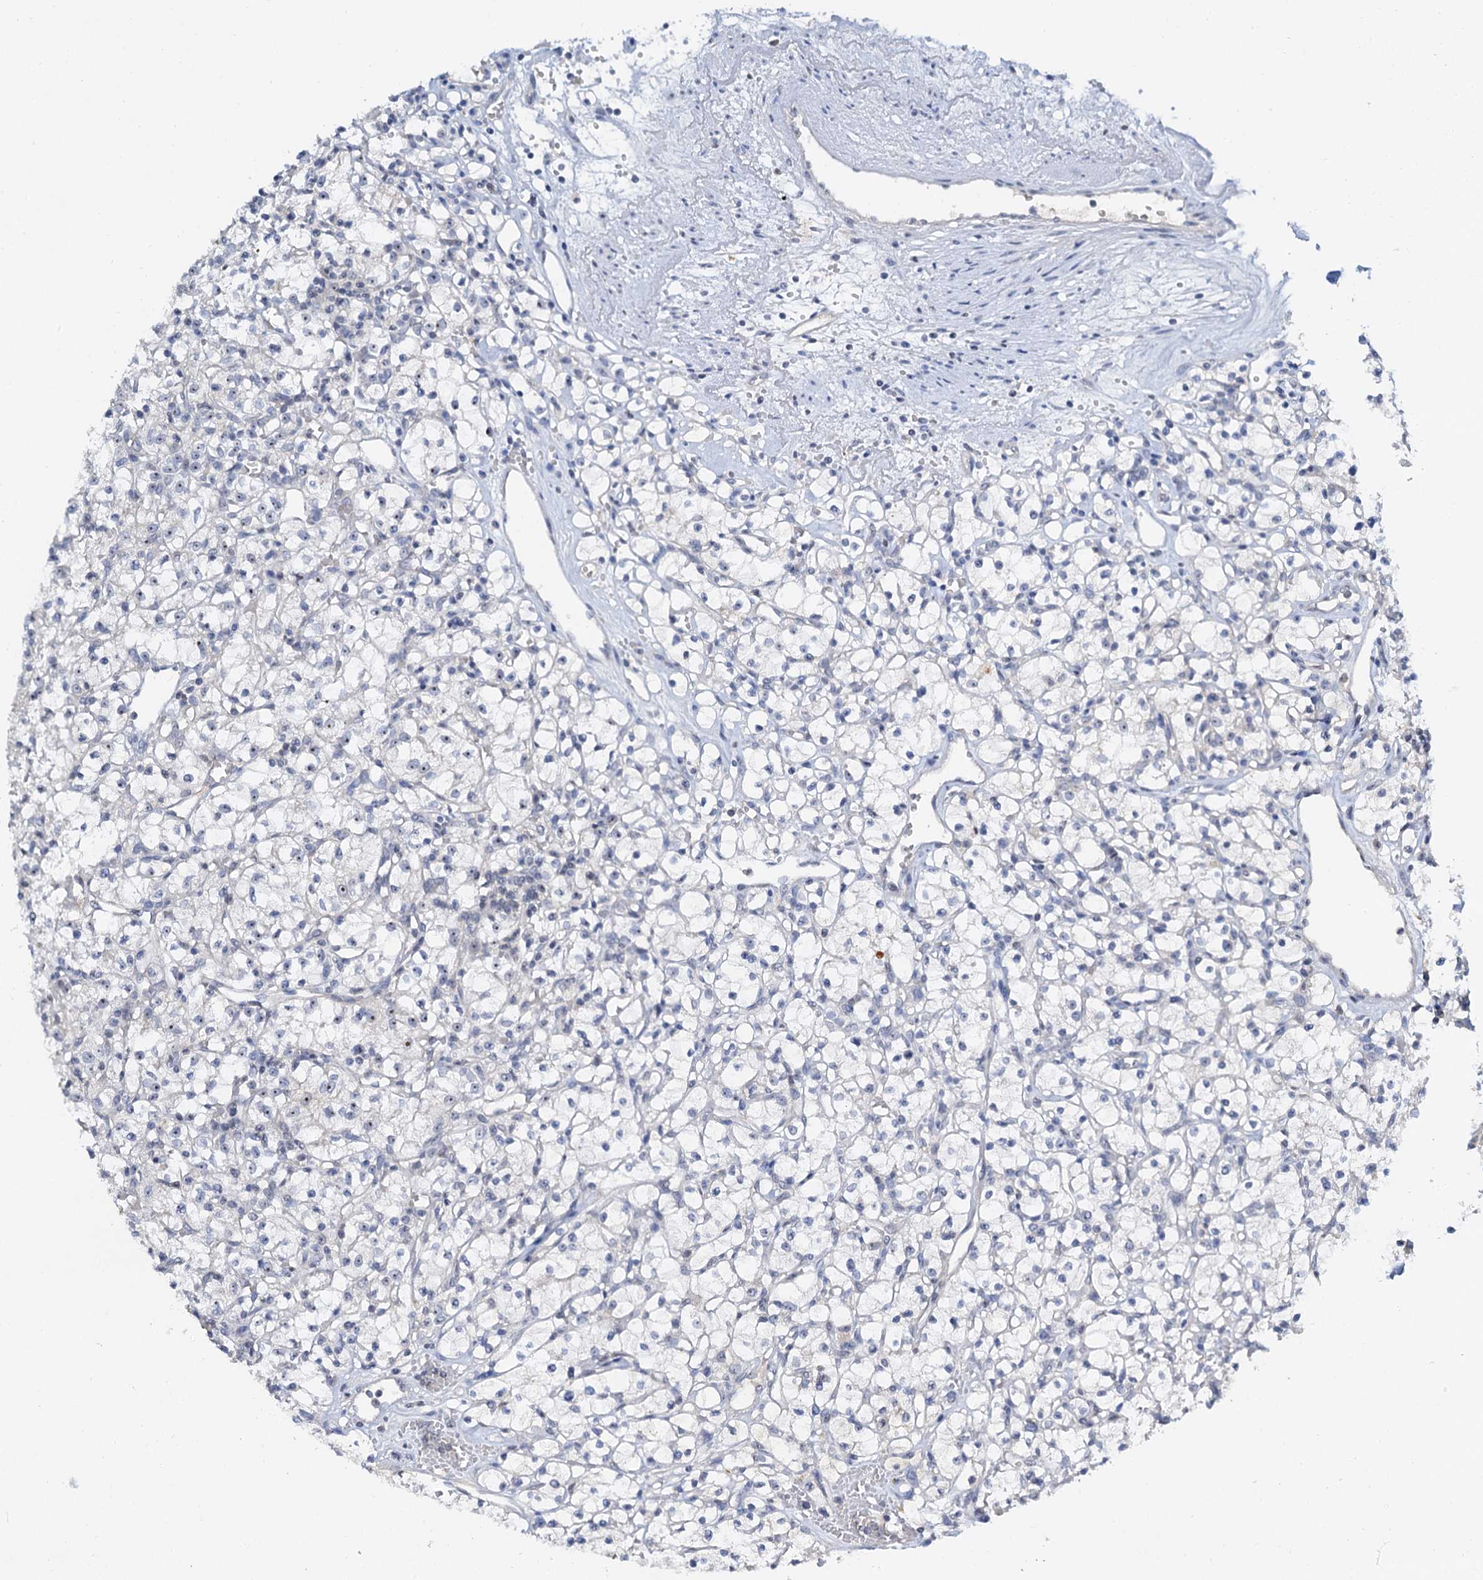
{"staining": {"intensity": "negative", "quantity": "none", "location": "none"}, "tissue": "renal cancer", "cell_type": "Tumor cells", "image_type": "cancer", "snomed": [{"axis": "morphology", "description": "Adenocarcinoma, NOS"}, {"axis": "topography", "description": "Kidney"}], "caption": "This is an immunohistochemistry micrograph of adenocarcinoma (renal). There is no expression in tumor cells.", "gene": "NOP2", "patient": {"sex": "female", "age": 59}}